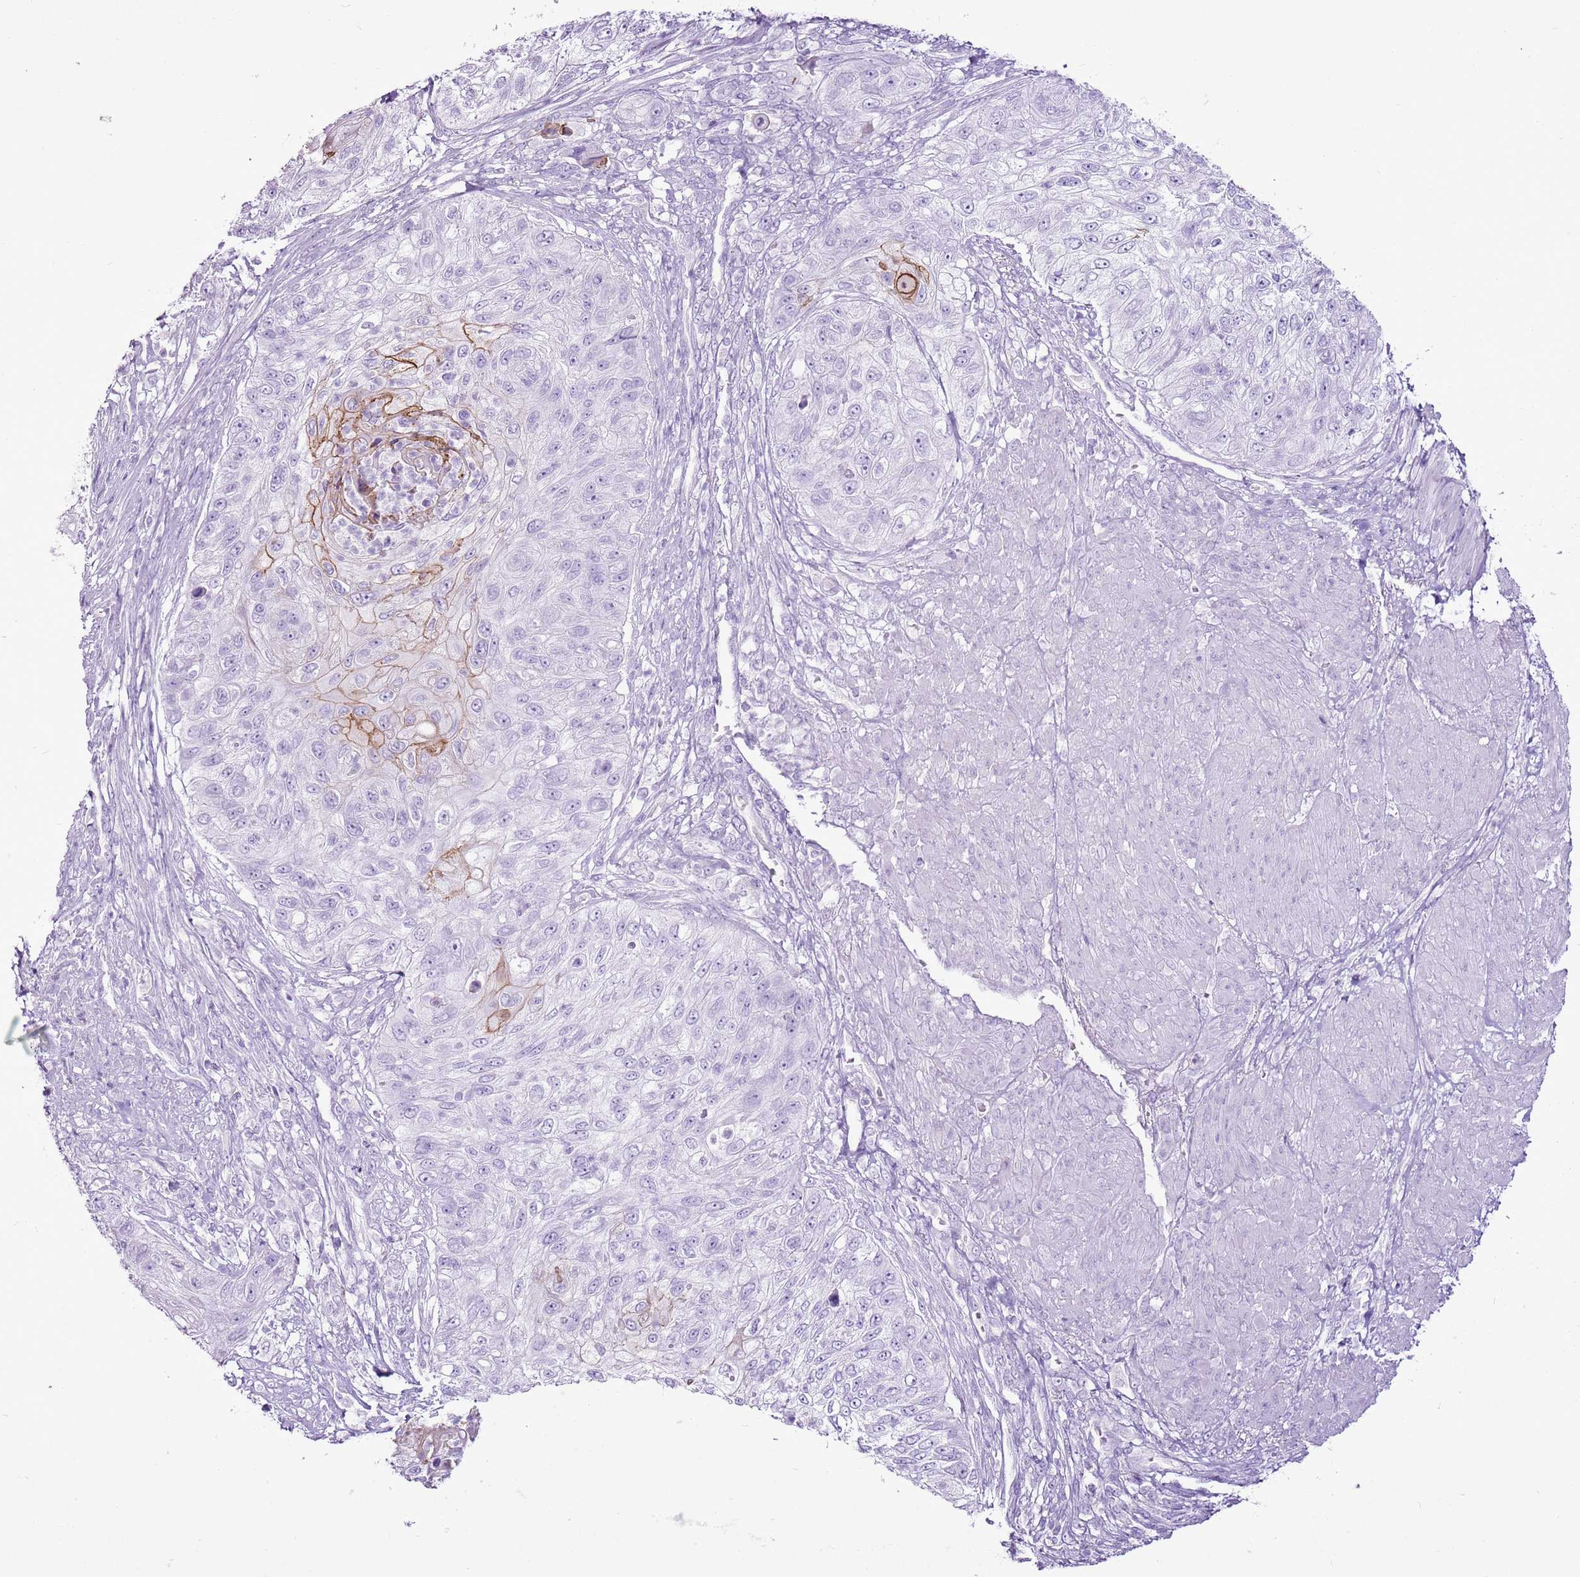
{"staining": {"intensity": "moderate", "quantity": "<25%", "location": "cytoplasmic/membranous"}, "tissue": "urothelial cancer", "cell_type": "Tumor cells", "image_type": "cancer", "snomed": [{"axis": "morphology", "description": "Urothelial carcinoma, High grade"}, {"axis": "topography", "description": "Urinary bladder"}], "caption": "Urothelial cancer stained with DAB immunohistochemistry (IHC) displays low levels of moderate cytoplasmic/membranous staining in about <25% of tumor cells.", "gene": "CNFN", "patient": {"sex": "female", "age": 60}}